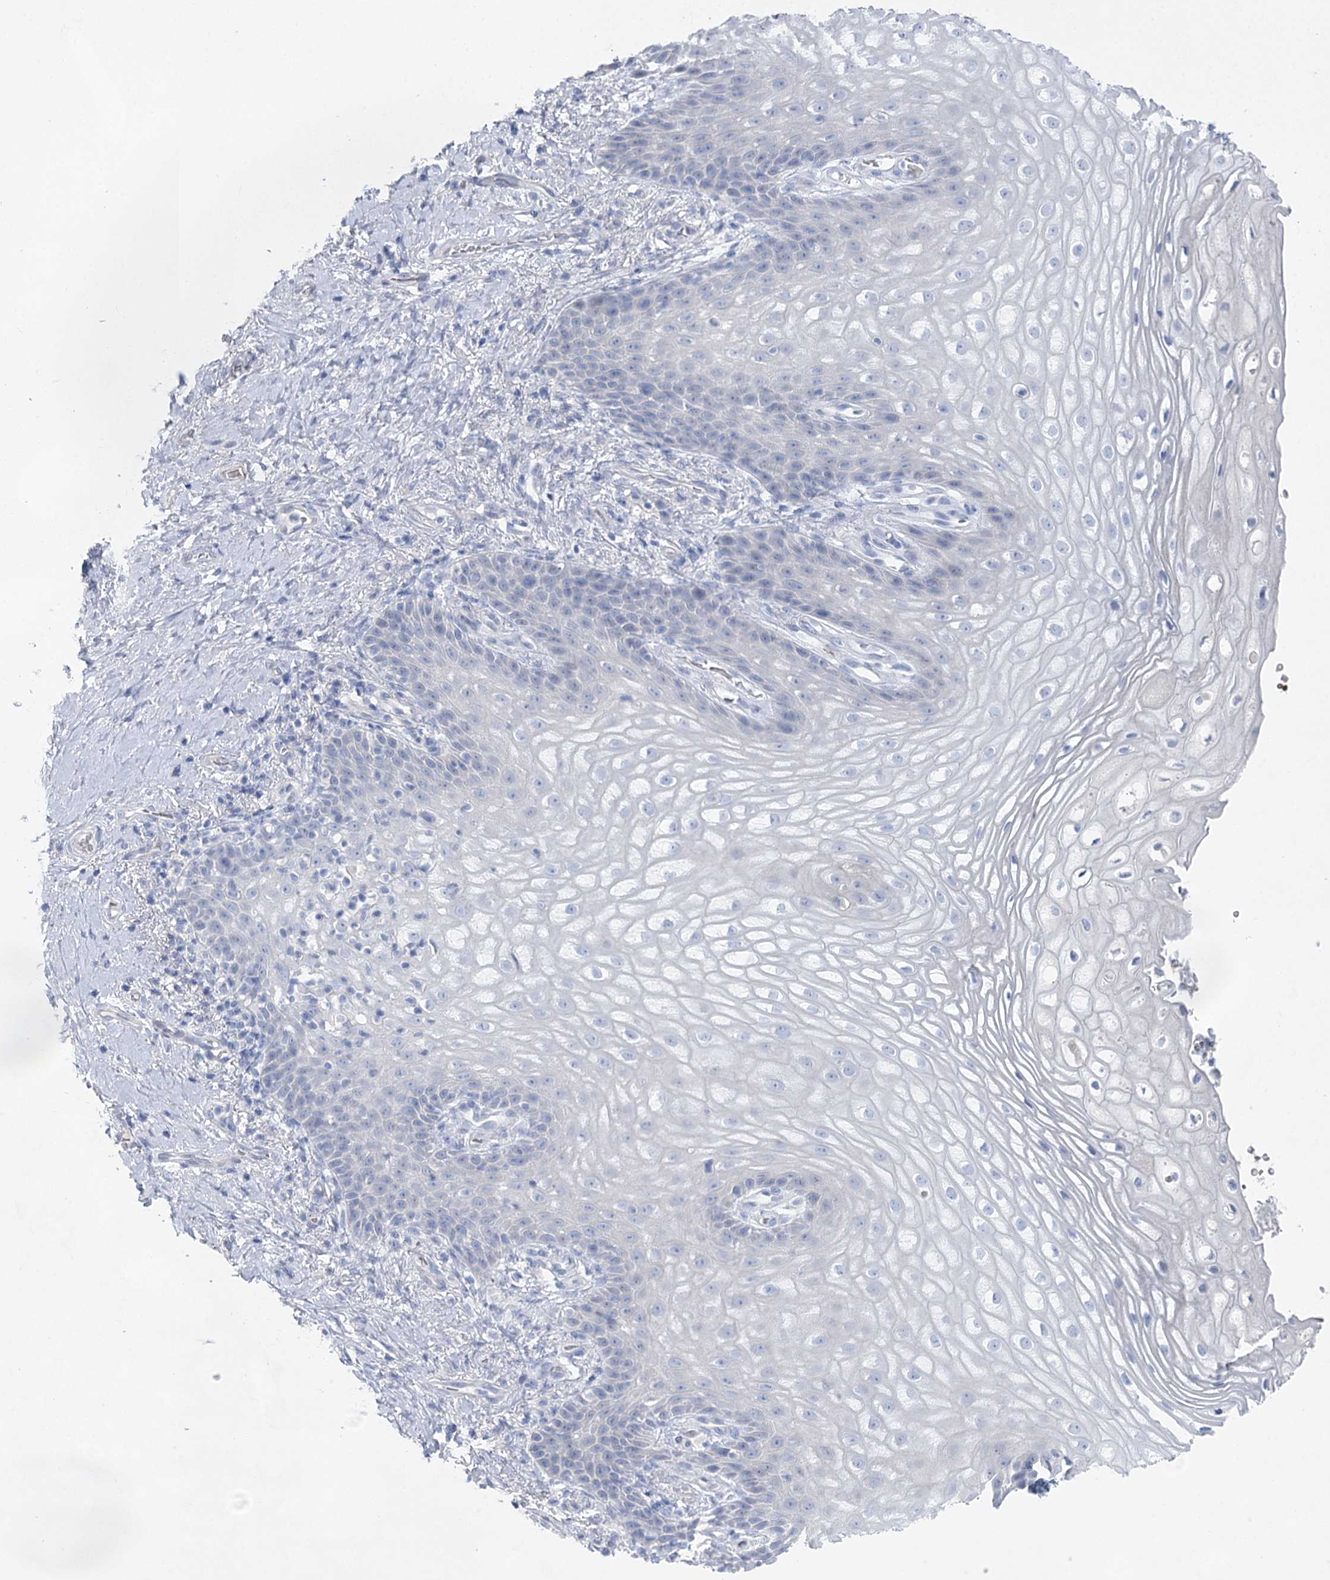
{"staining": {"intensity": "negative", "quantity": "none", "location": "none"}, "tissue": "vagina", "cell_type": "Squamous epithelial cells", "image_type": "normal", "snomed": [{"axis": "morphology", "description": "Normal tissue, NOS"}, {"axis": "topography", "description": "Vagina"}], "caption": "IHC of benign vagina displays no expression in squamous epithelial cells.", "gene": "WDR74", "patient": {"sex": "female", "age": 60}}